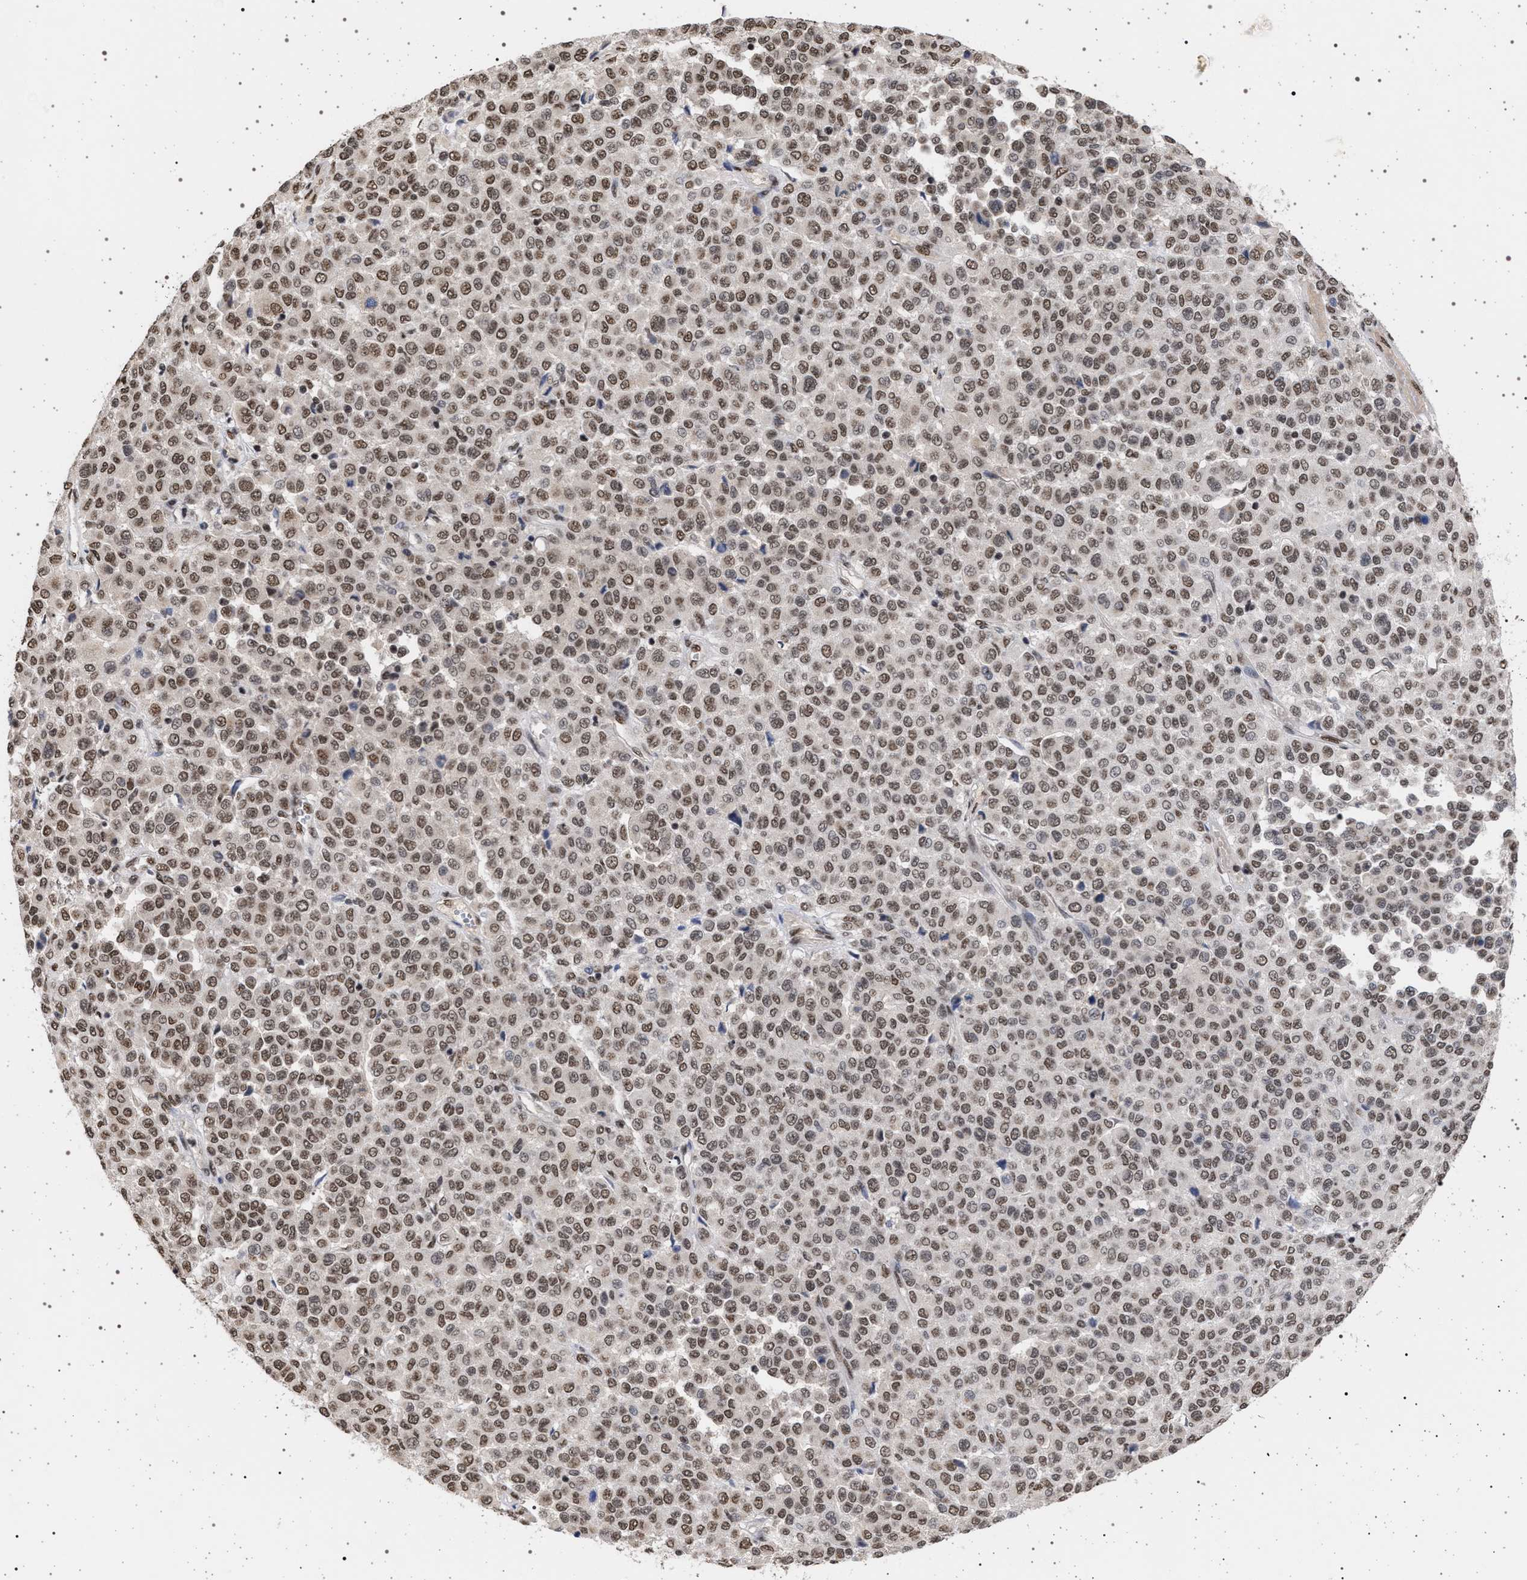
{"staining": {"intensity": "moderate", "quantity": ">75%", "location": "nuclear"}, "tissue": "melanoma", "cell_type": "Tumor cells", "image_type": "cancer", "snomed": [{"axis": "morphology", "description": "Malignant melanoma, Metastatic site"}, {"axis": "topography", "description": "Pancreas"}], "caption": "Immunohistochemistry (IHC) of human melanoma demonstrates medium levels of moderate nuclear positivity in about >75% of tumor cells.", "gene": "PHF12", "patient": {"sex": "female", "age": 30}}